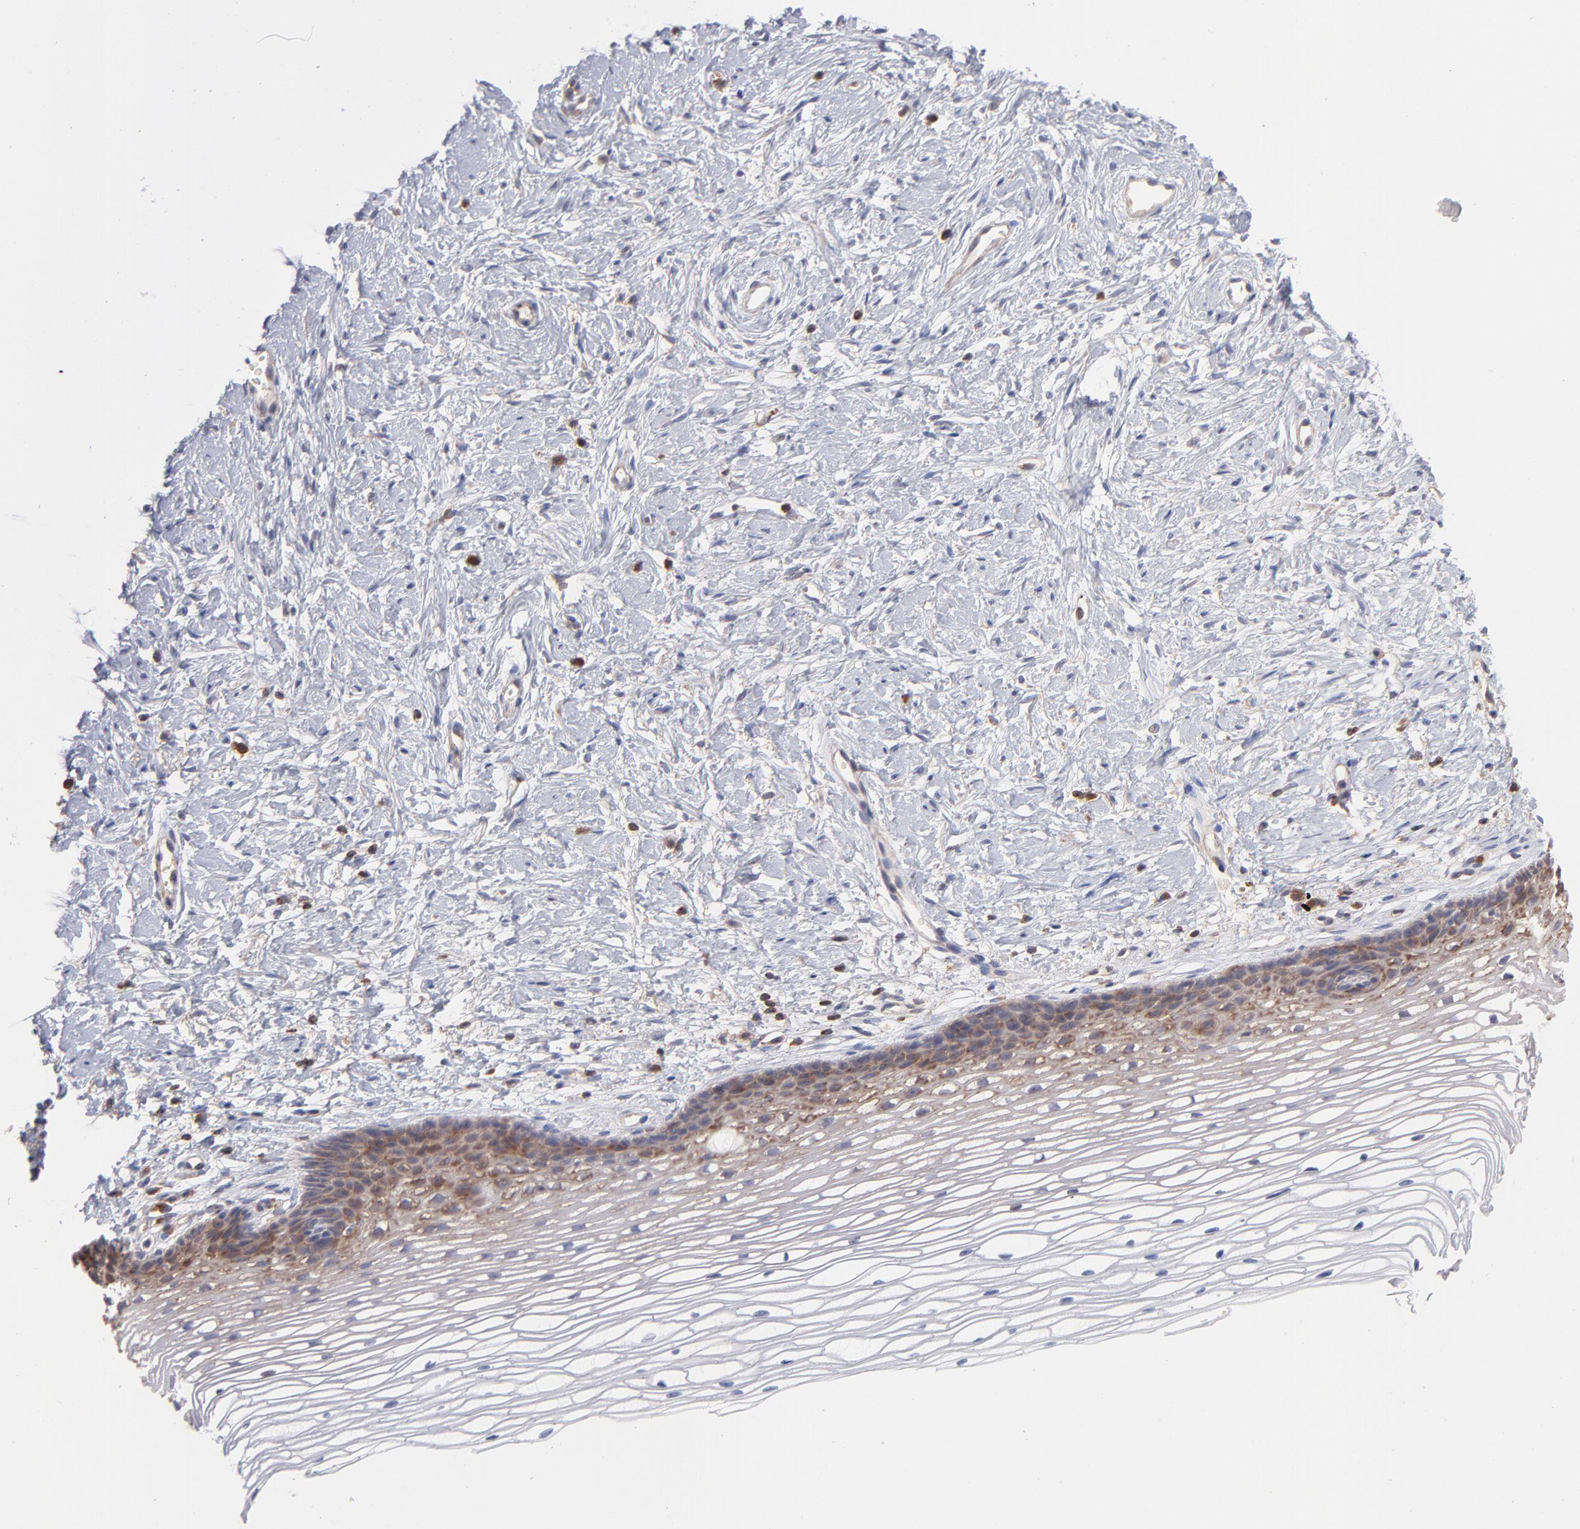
{"staining": {"intensity": "weak", "quantity": "25%-75%", "location": "cytoplasmic/membranous"}, "tissue": "cervix", "cell_type": "Glandular cells", "image_type": "normal", "snomed": [{"axis": "morphology", "description": "Normal tissue, NOS"}, {"axis": "topography", "description": "Cervix"}], "caption": "Immunohistochemical staining of normal cervix reveals 25%-75% levels of weak cytoplasmic/membranous protein positivity in about 25%-75% of glandular cells.", "gene": "MAPRE1", "patient": {"sex": "female", "age": 77}}